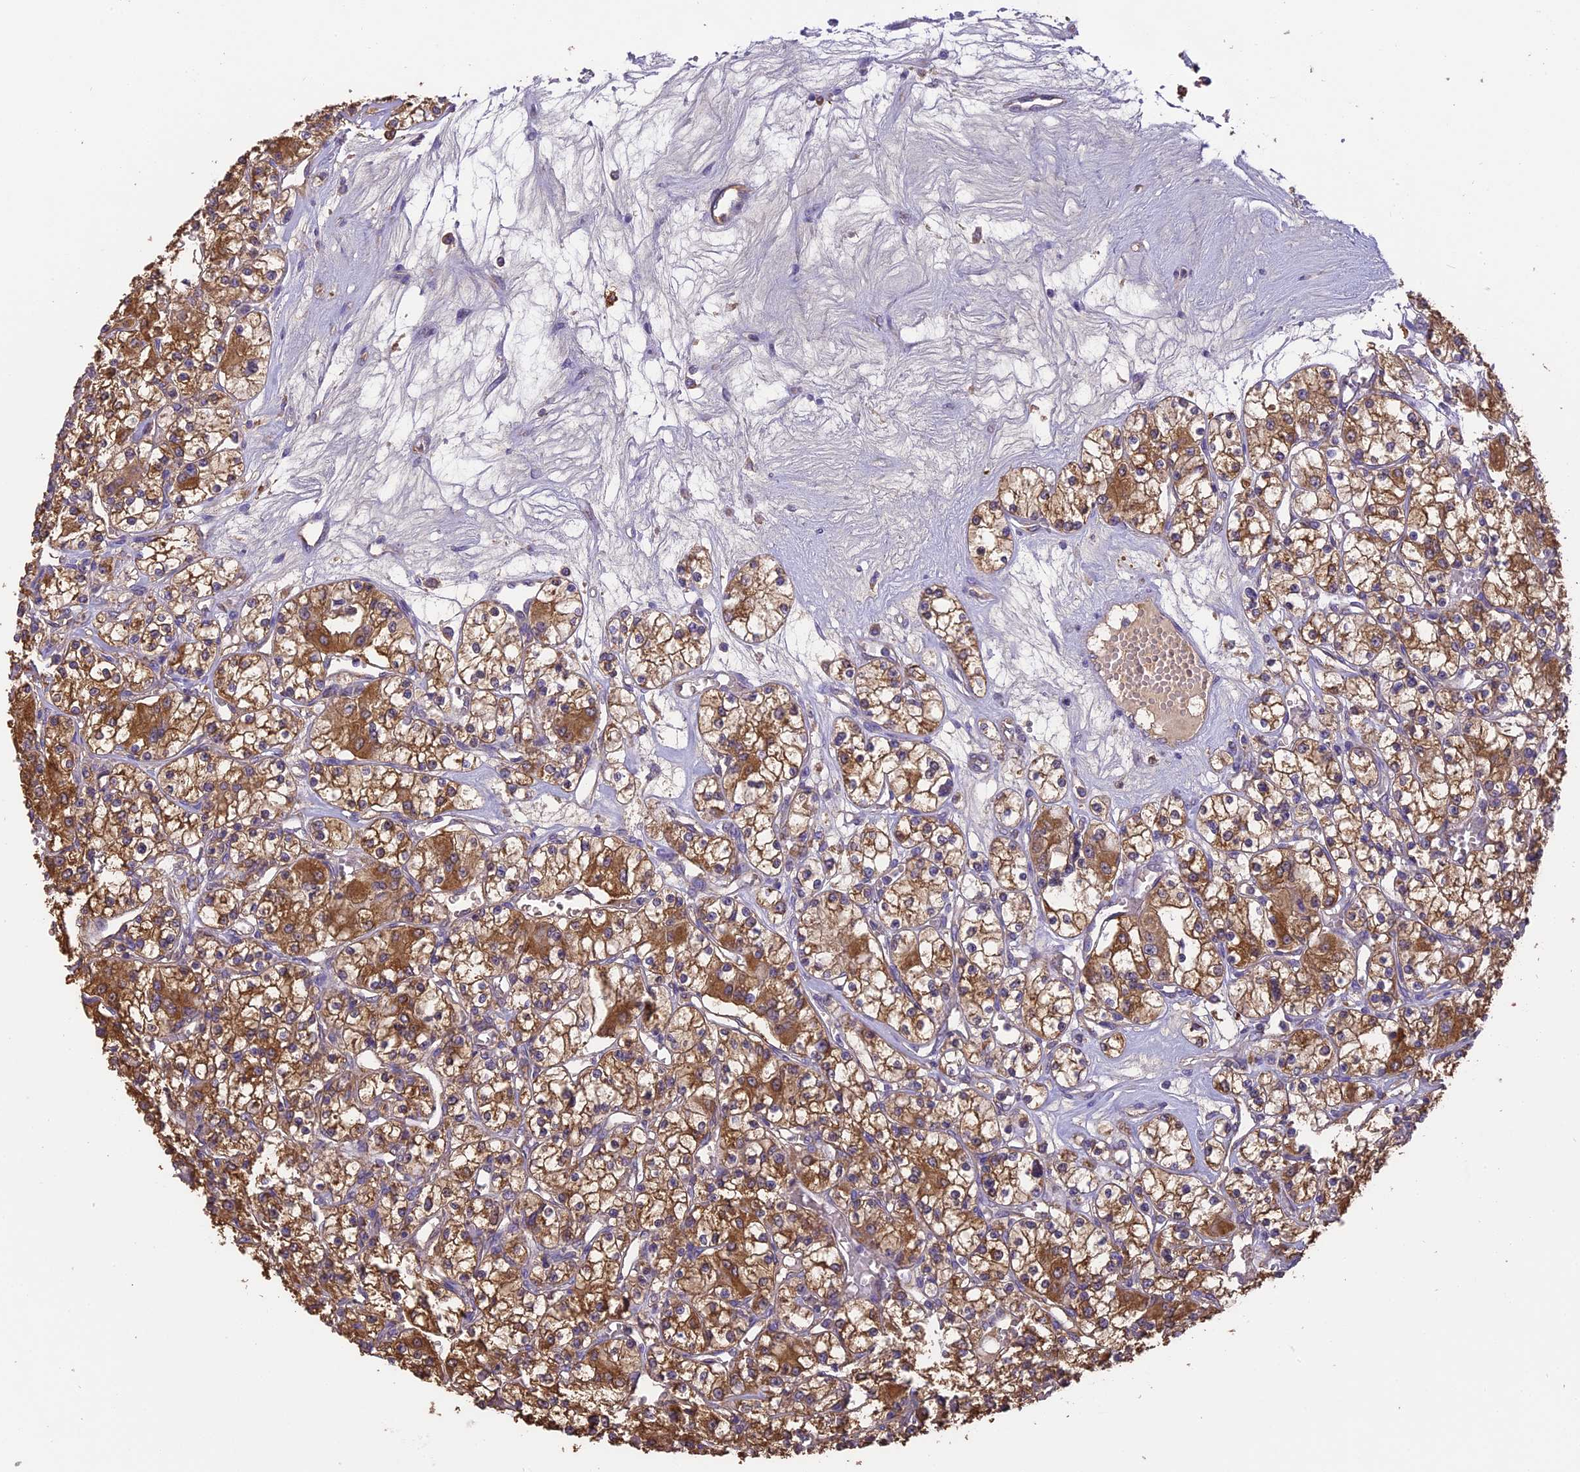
{"staining": {"intensity": "moderate", "quantity": ">75%", "location": "cytoplasmic/membranous"}, "tissue": "renal cancer", "cell_type": "Tumor cells", "image_type": "cancer", "snomed": [{"axis": "morphology", "description": "Adenocarcinoma, NOS"}, {"axis": "topography", "description": "Kidney"}], "caption": "An IHC micrograph of neoplastic tissue is shown. Protein staining in brown shows moderate cytoplasmic/membranous positivity in renal cancer within tumor cells. (brown staining indicates protein expression, while blue staining denotes nuclei).", "gene": "ARHGAP19", "patient": {"sex": "female", "age": 59}}